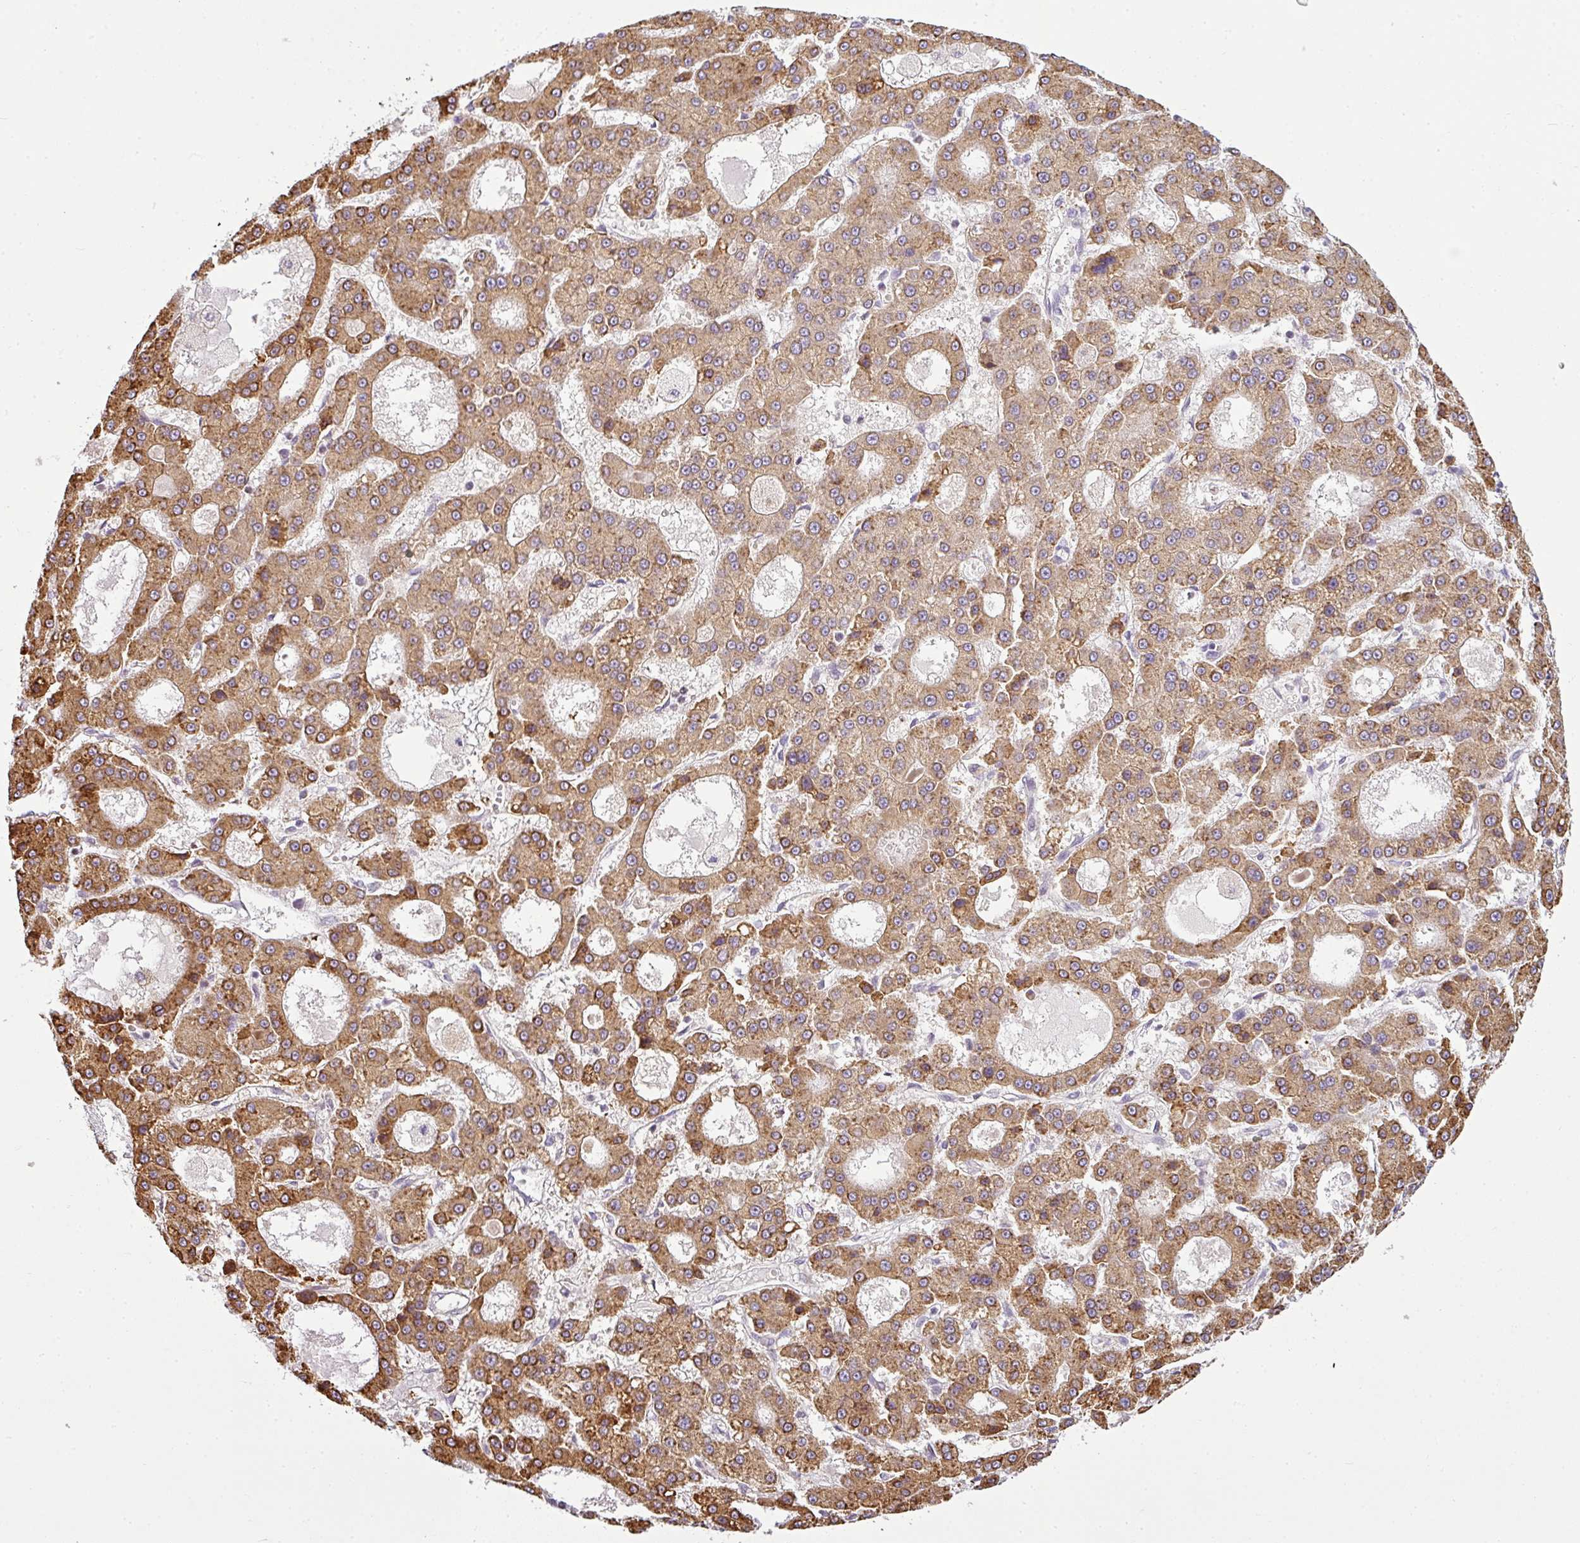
{"staining": {"intensity": "moderate", "quantity": ">75%", "location": "cytoplasmic/membranous"}, "tissue": "liver cancer", "cell_type": "Tumor cells", "image_type": "cancer", "snomed": [{"axis": "morphology", "description": "Carcinoma, Hepatocellular, NOS"}, {"axis": "topography", "description": "Liver"}], "caption": "Hepatocellular carcinoma (liver) stained for a protein (brown) reveals moderate cytoplasmic/membranous positive expression in approximately >75% of tumor cells.", "gene": "ANKRD18A", "patient": {"sex": "male", "age": 70}}